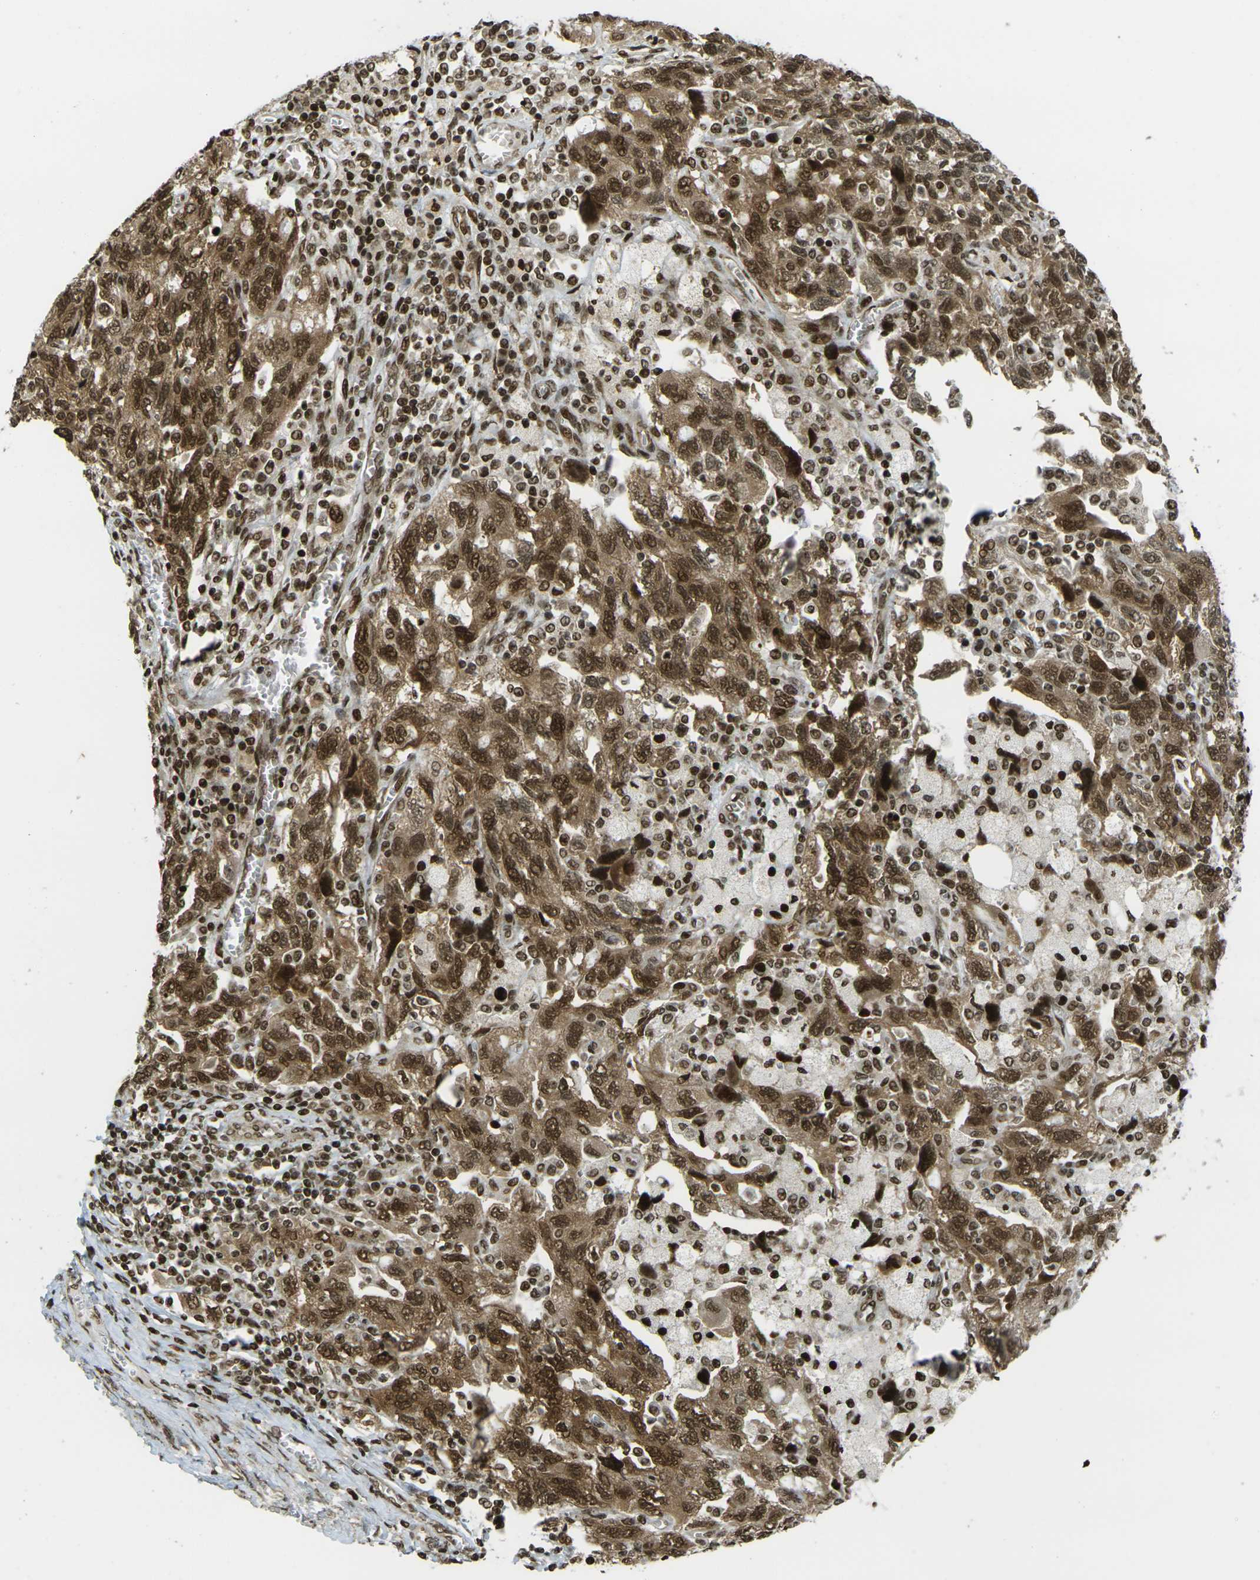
{"staining": {"intensity": "strong", "quantity": ">75%", "location": "cytoplasmic/membranous,nuclear"}, "tissue": "ovarian cancer", "cell_type": "Tumor cells", "image_type": "cancer", "snomed": [{"axis": "morphology", "description": "Carcinoma, NOS"}, {"axis": "morphology", "description": "Cystadenocarcinoma, serous, NOS"}, {"axis": "topography", "description": "Ovary"}], "caption": "Strong cytoplasmic/membranous and nuclear protein staining is identified in approximately >75% of tumor cells in ovarian serous cystadenocarcinoma.", "gene": "RUVBL2", "patient": {"sex": "female", "age": 69}}